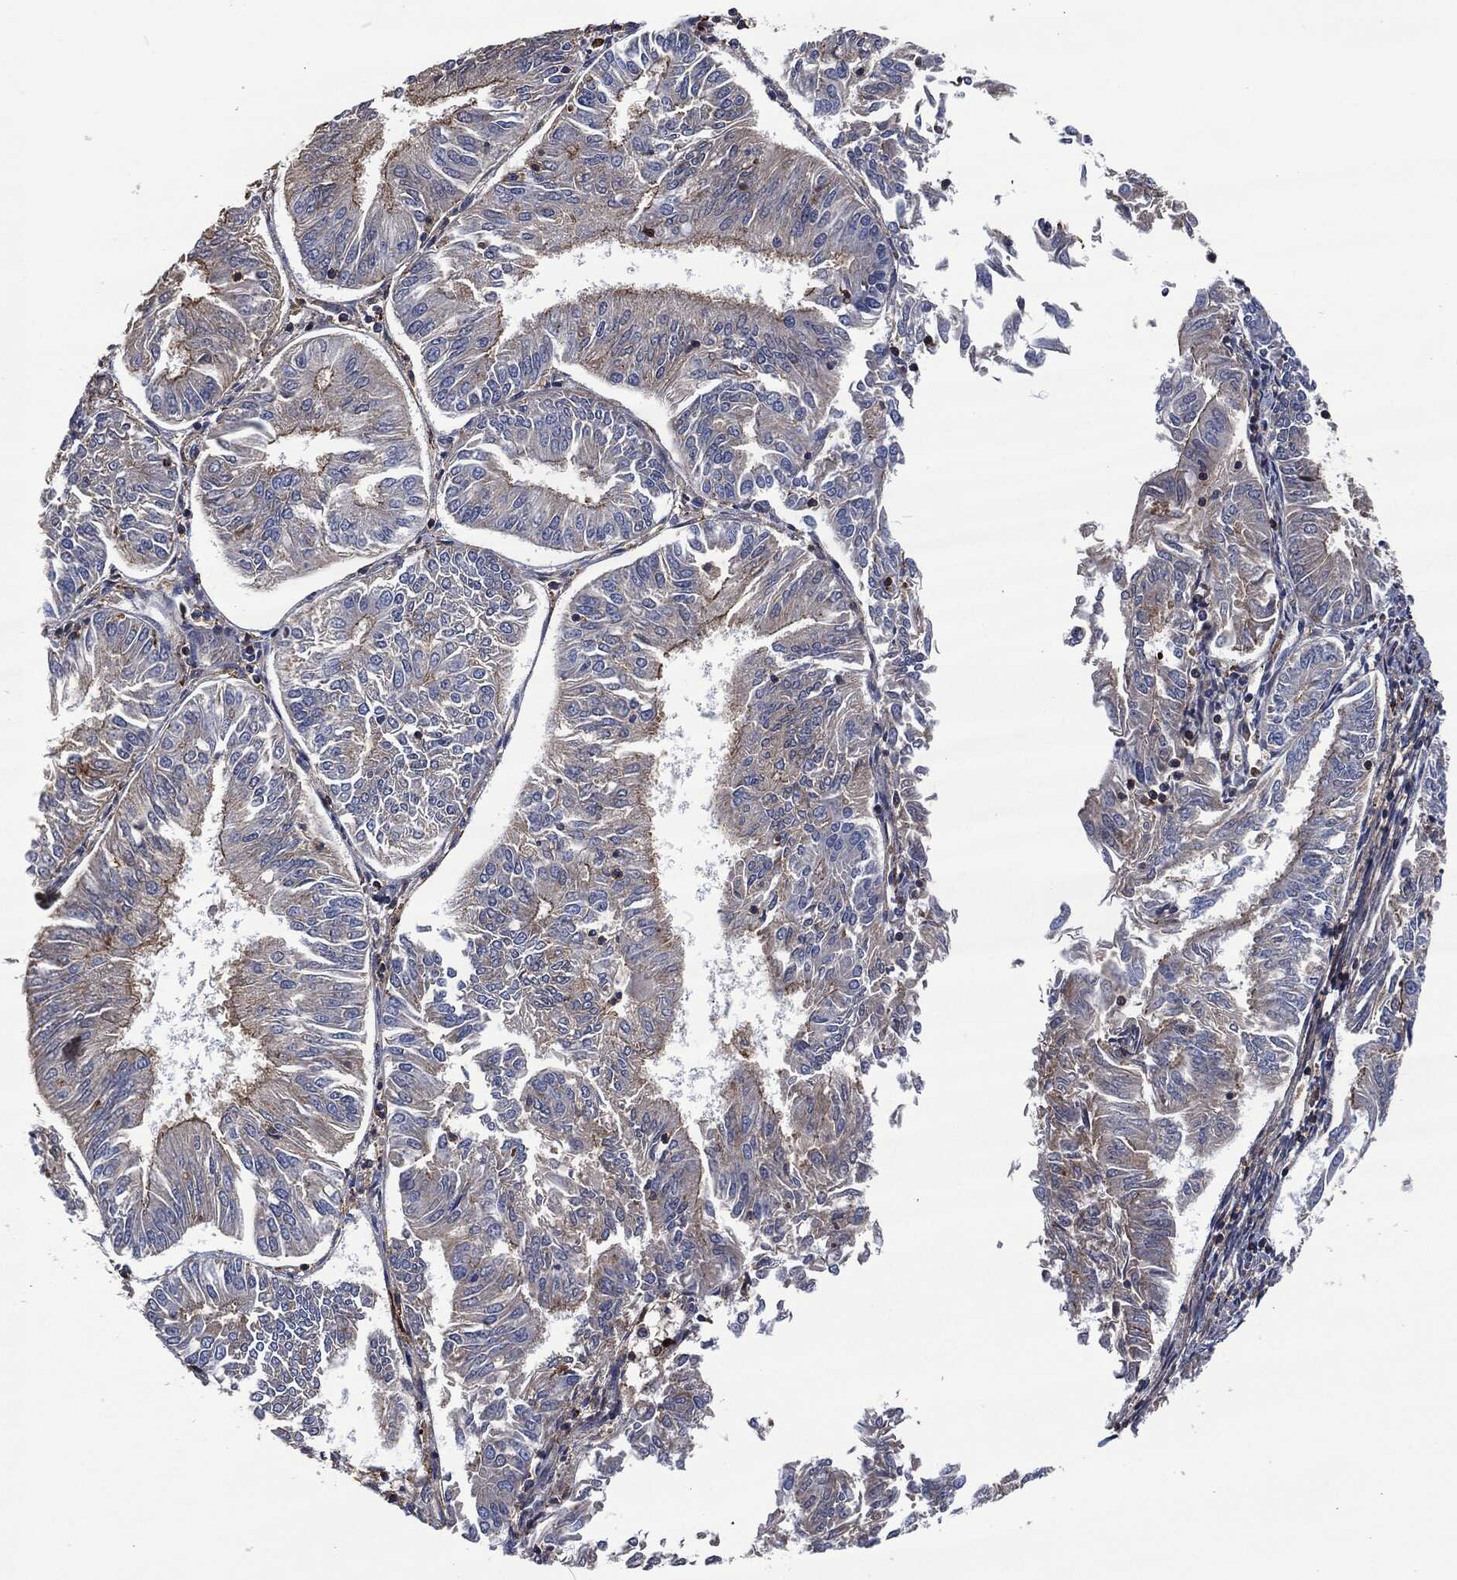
{"staining": {"intensity": "strong", "quantity": "<25%", "location": "cytoplasmic/membranous"}, "tissue": "endometrial cancer", "cell_type": "Tumor cells", "image_type": "cancer", "snomed": [{"axis": "morphology", "description": "Adenocarcinoma, NOS"}, {"axis": "topography", "description": "Endometrium"}], "caption": "High-magnification brightfield microscopy of endometrial adenocarcinoma stained with DAB (brown) and counterstained with hematoxylin (blue). tumor cells exhibit strong cytoplasmic/membranous positivity is appreciated in approximately<25% of cells. (Brightfield microscopy of DAB IHC at high magnification).", "gene": "LGALS9", "patient": {"sex": "female", "age": 58}}